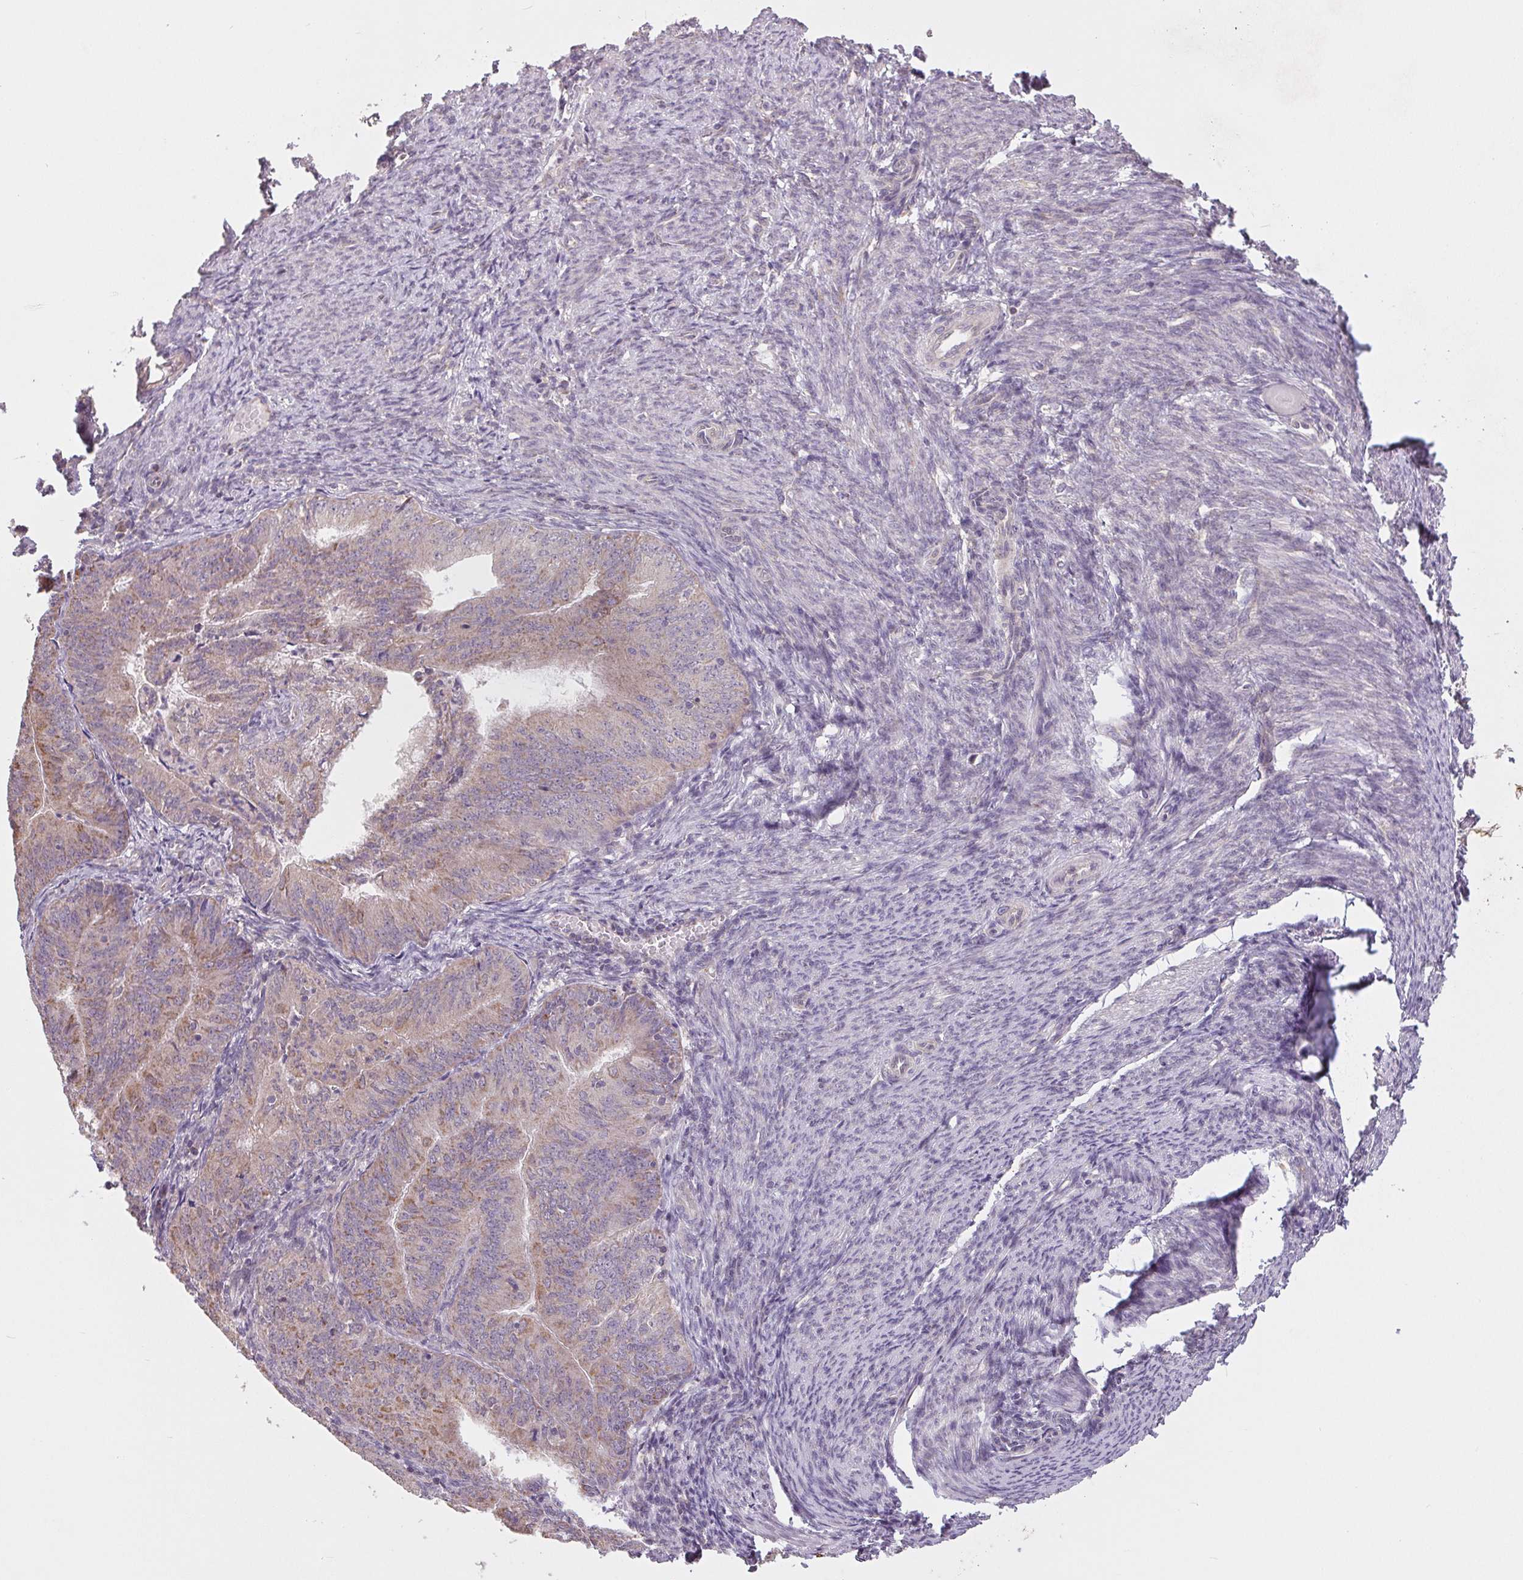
{"staining": {"intensity": "weak", "quantity": "25%-75%", "location": "cytoplasmic/membranous"}, "tissue": "endometrial cancer", "cell_type": "Tumor cells", "image_type": "cancer", "snomed": [{"axis": "morphology", "description": "Adenocarcinoma, NOS"}, {"axis": "topography", "description": "Endometrium"}], "caption": "Immunohistochemistry (IHC) of adenocarcinoma (endometrial) demonstrates low levels of weak cytoplasmic/membranous staining in about 25%-75% of tumor cells. The protein of interest is shown in brown color, while the nuclei are stained blue.", "gene": "MAP3K5", "patient": {"sex": "female", "age": 57}}